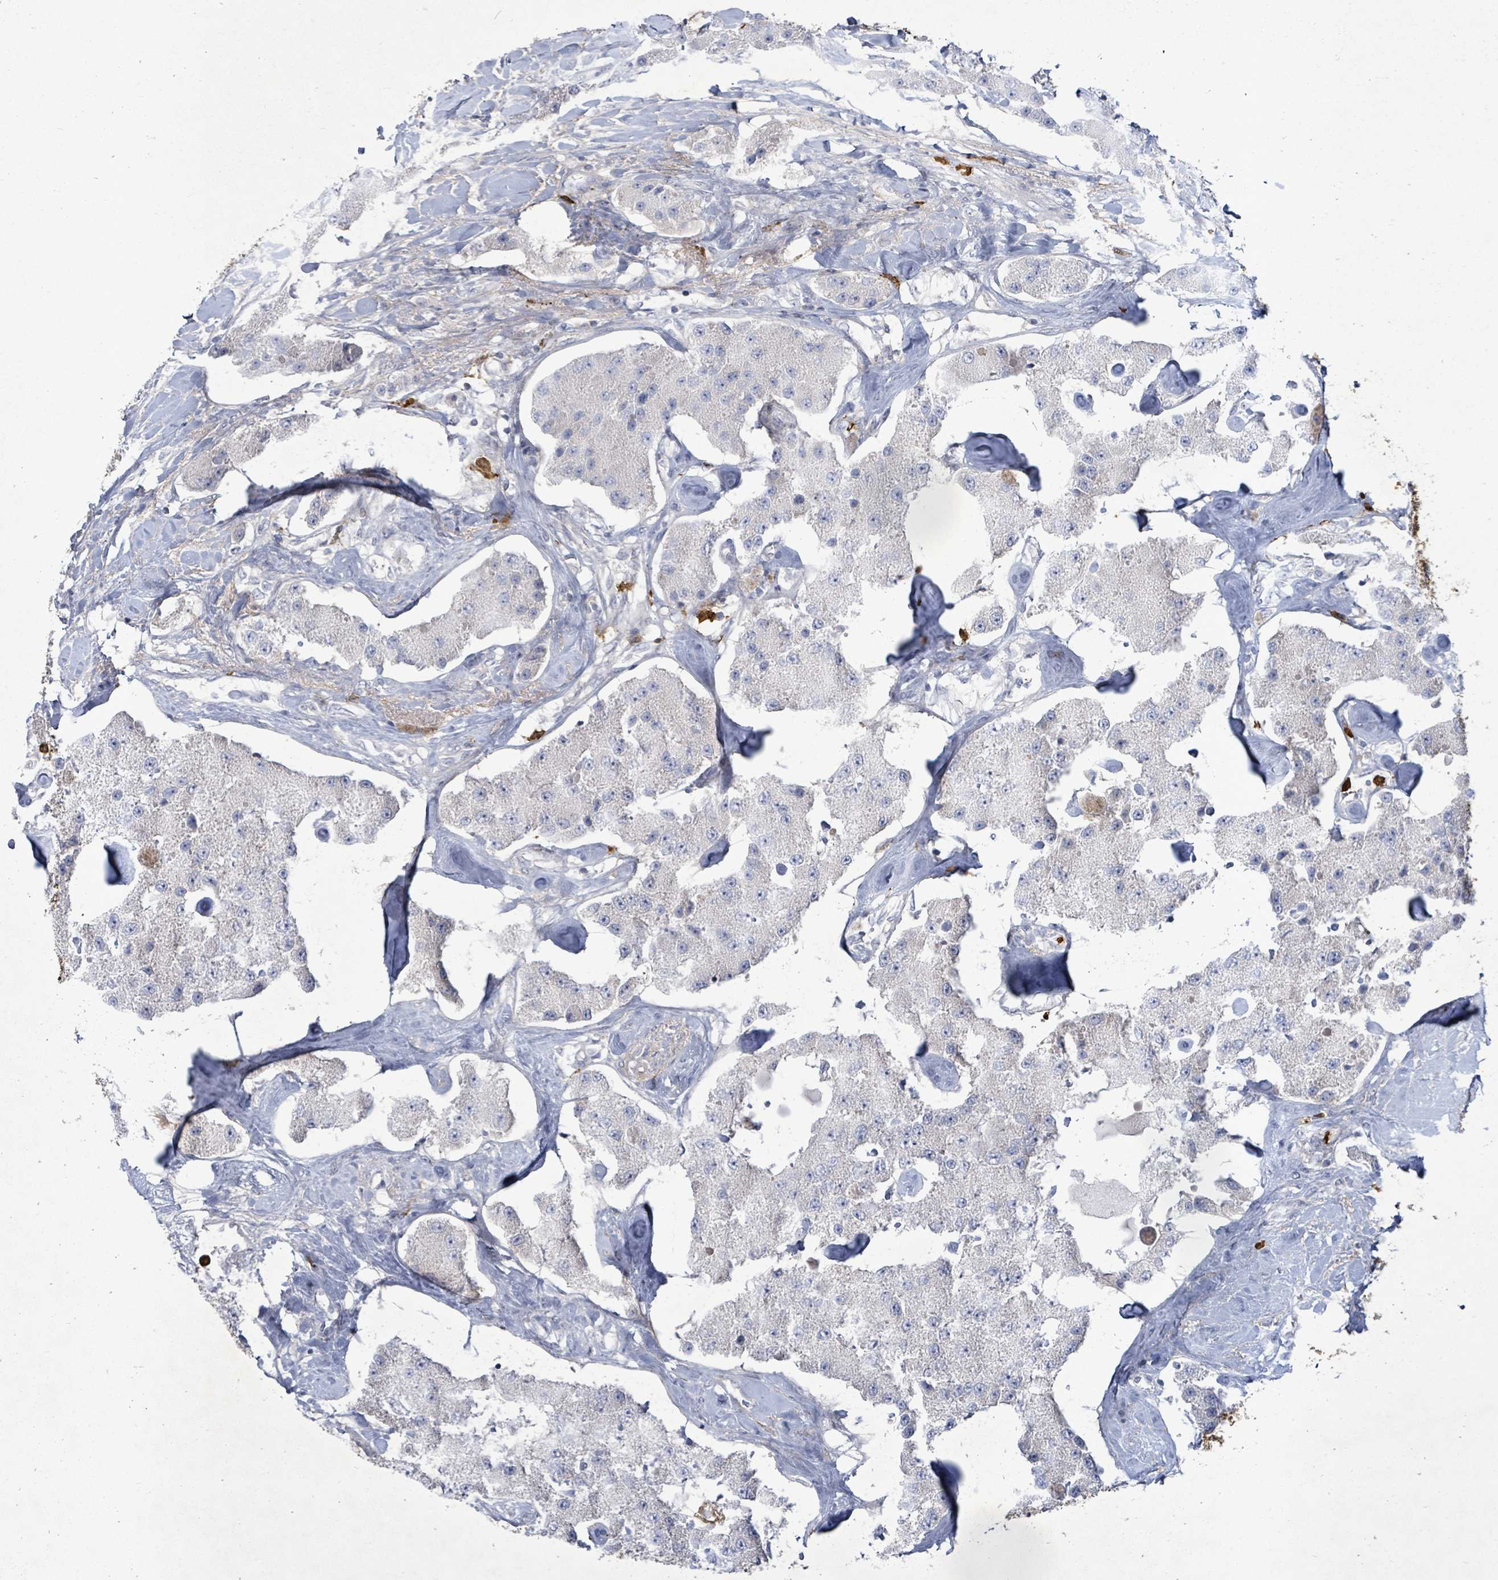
{"staining": {"intensity": "negative", "quantity": "none", "location": "none"}, "tissue": "carcinoid", "cell_type": "Tumor cells", "image_type": "cancer", "snomed": [{"axis": "morphology", "description": "Carcinoid, malignant, NOS"}, {"axis": "topography", "description": "Pancreas"}], "caption": "A high-resolution micrograph shows IHC staining of carcinoid (malignant), which displays no significant positivity in tumor cells.", "gene": "FAM210A", "patient": {"sex": "male", "age": 41}}